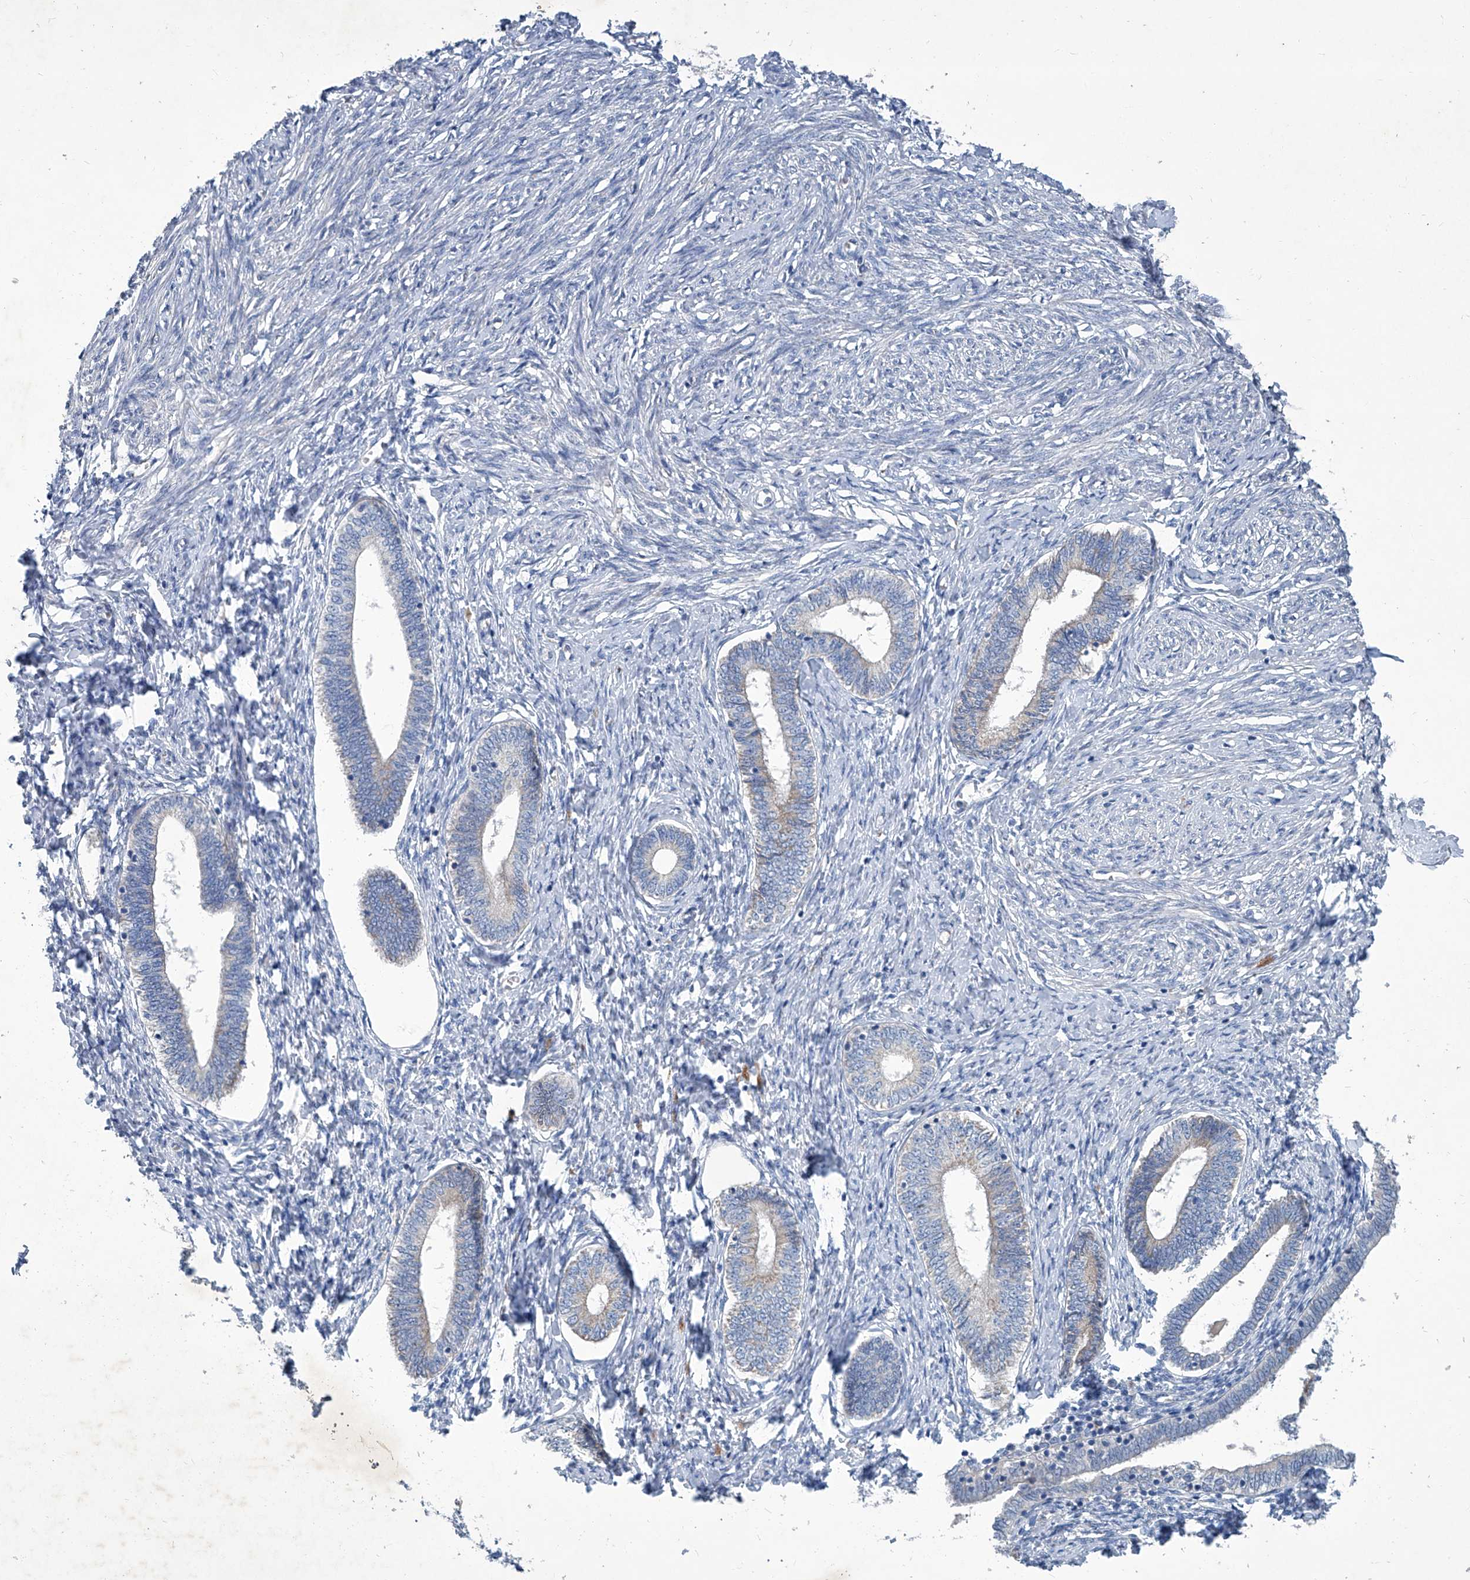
{"staining": {"intensity": "negative", "quantity": "none", "location": "none"}, "tissue": "endometrium", "cell_type": "Cells in endometrial stroma", "image_type": "normal", "snomed": [{"axis": "morphology", "description": "Normal tissue, NOS"}, {"axis": "topography", "description": "Endometrium"}], "caption": "This is an immunohistochemistry micrograph of unremarkable endometrium. There is no expression in cells in endometrial stroma.", "gene": "MTARC1", "patient": {"sex": "female", "age": 72}}